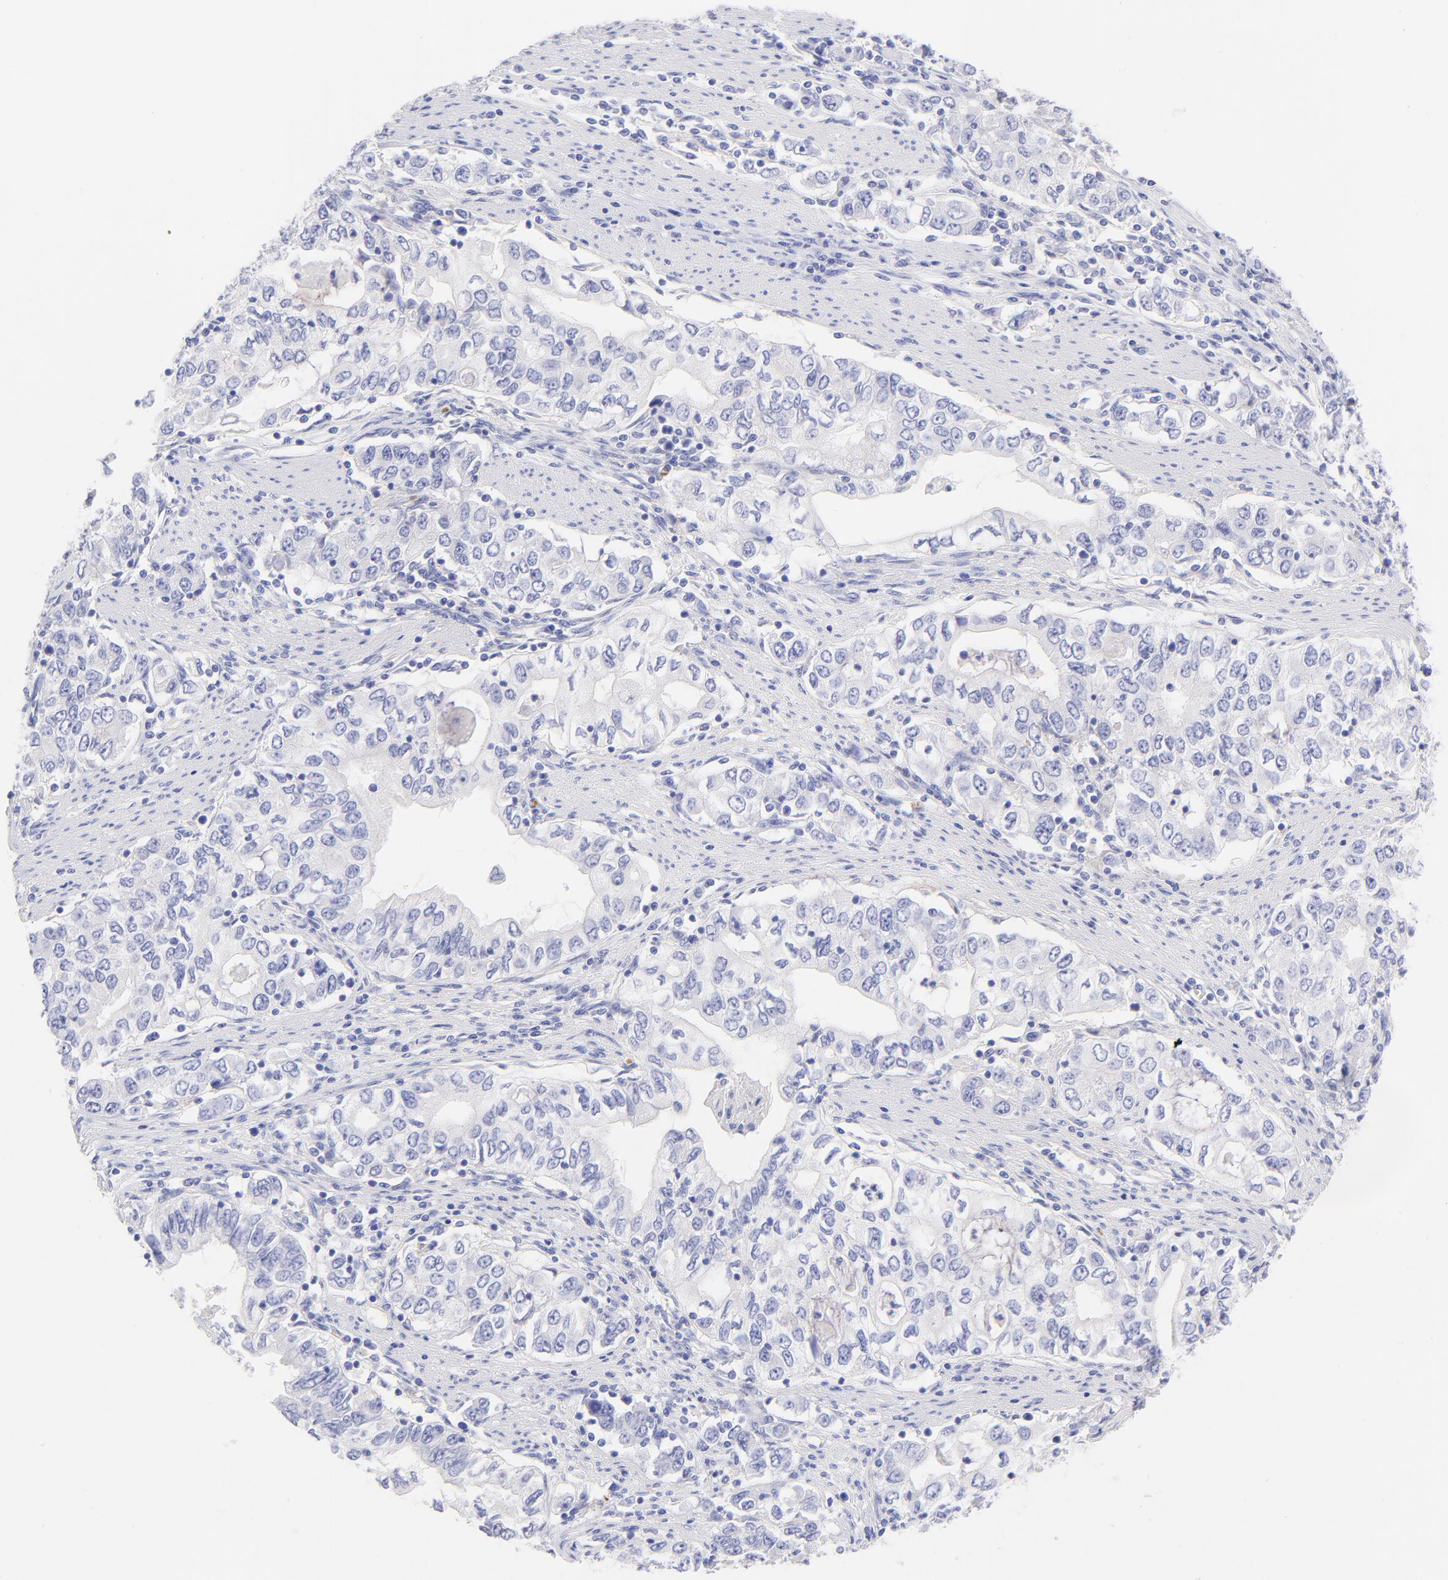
{"staining": {"intensity": "negative", "quantity": "none", "location": "none"}, "tissue": "stomach cancer", "cell_type": "Tumor cells", "image_type": "cancer", "snomed": [{"axis": "morphology", "description": "Adenocarcinoma, NOS"}, {"axis": "topography", "description": "Stomach, lower"}], "caption": "An immunohistochemistry photomicrograph of adenocarcinoma (stomach) is shown. There is no staining in tumor cells of adenocarcinoma (stomach).", "gene": "FRMPD3", "patient": {"sex": "female", "age": 72}}